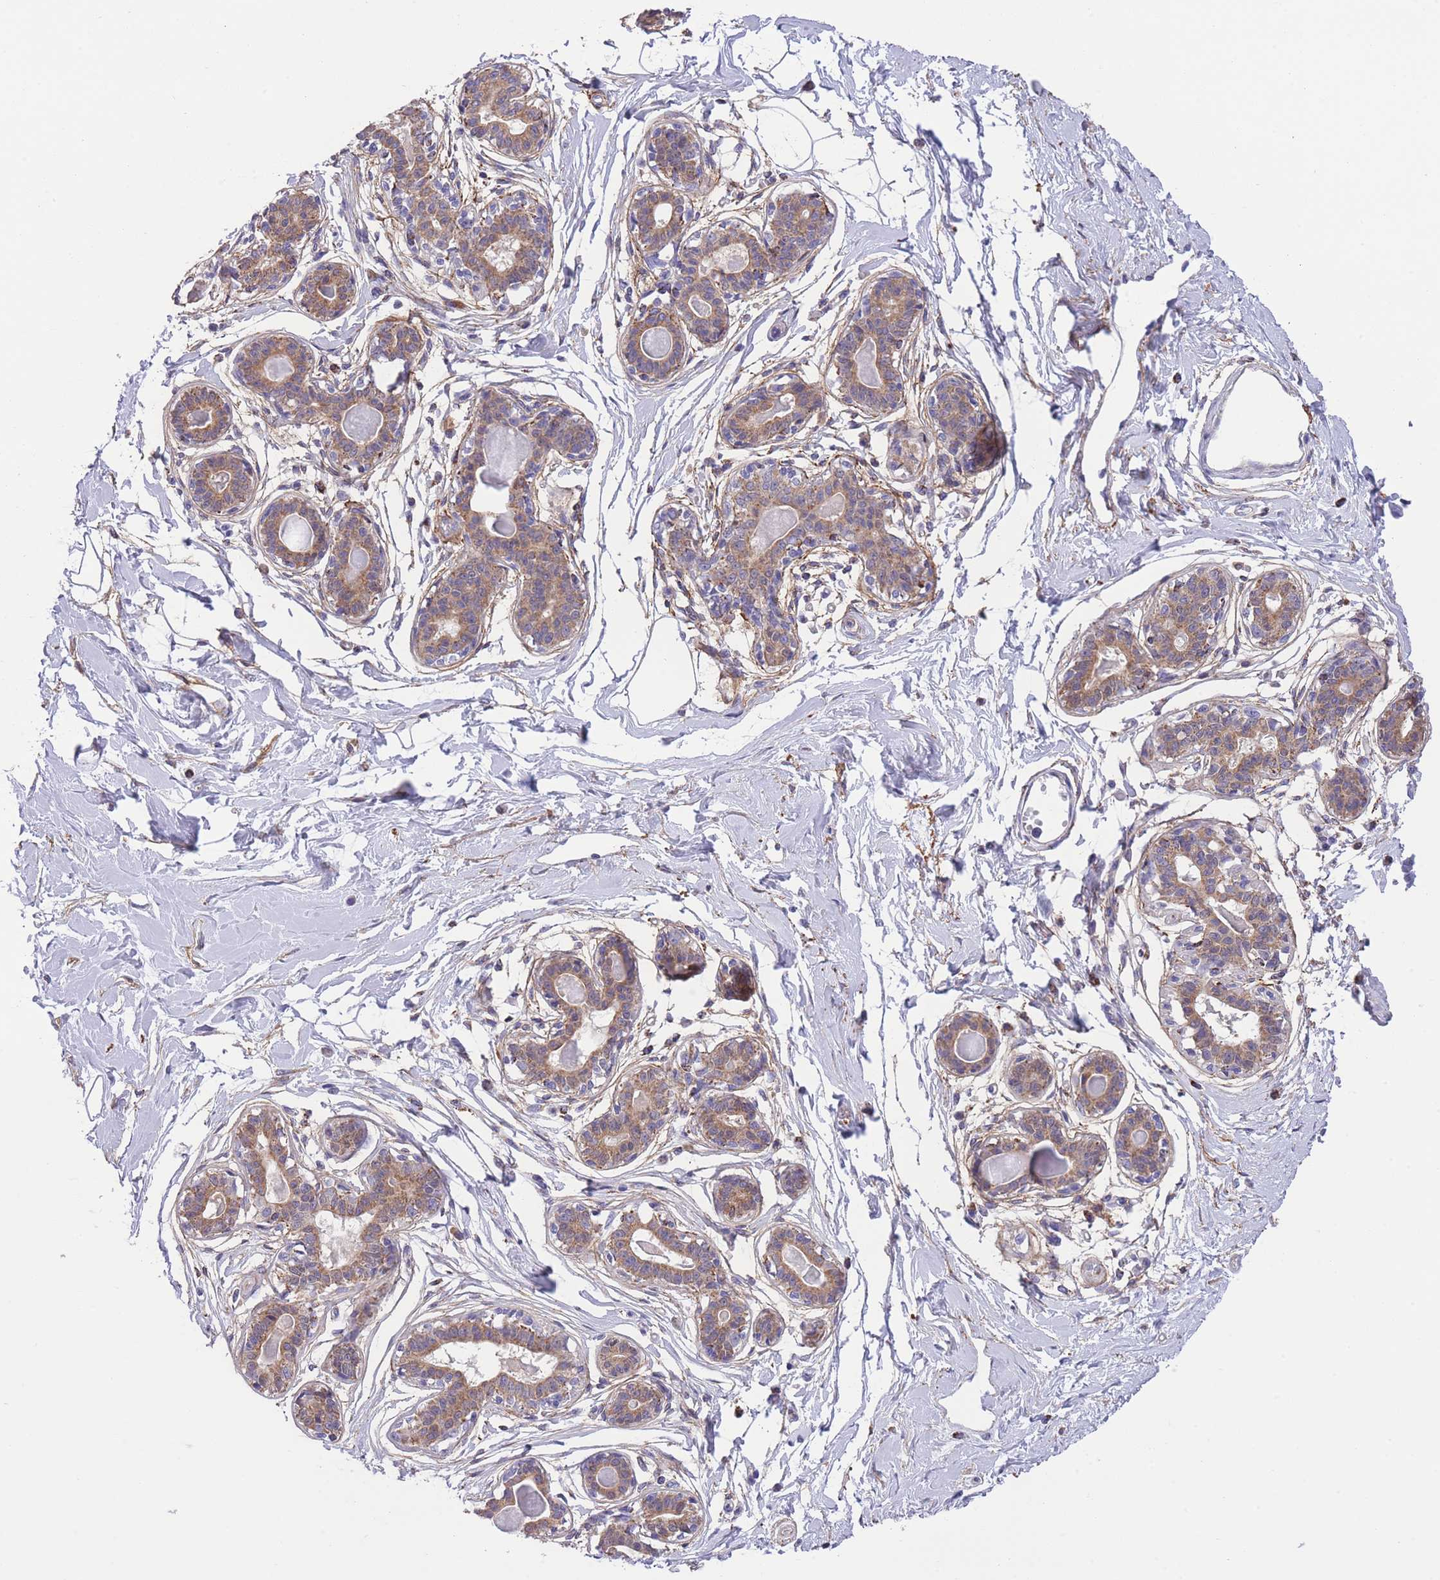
{"staining": {"intensity": "moderate", "quantity": ">75%", "location": "cytoplasmic/membranous"}, "tissue": "breast", "cell_type": "Adipocytes", "image_type": "normal", "snomed": [{"axis": "morphology", "description": "Normal tissue, NOS"}, {"axis": "topography", "description": "Breast"}], "caption": "Immunohistochemistry of unremarkable human breast demonstrates medium levels of moderate cytoplasmic/membranous staining in about >75% of adipocytes.", "gene": "ST3GAL3", "patient": {"sex": "female", "age": 45}}